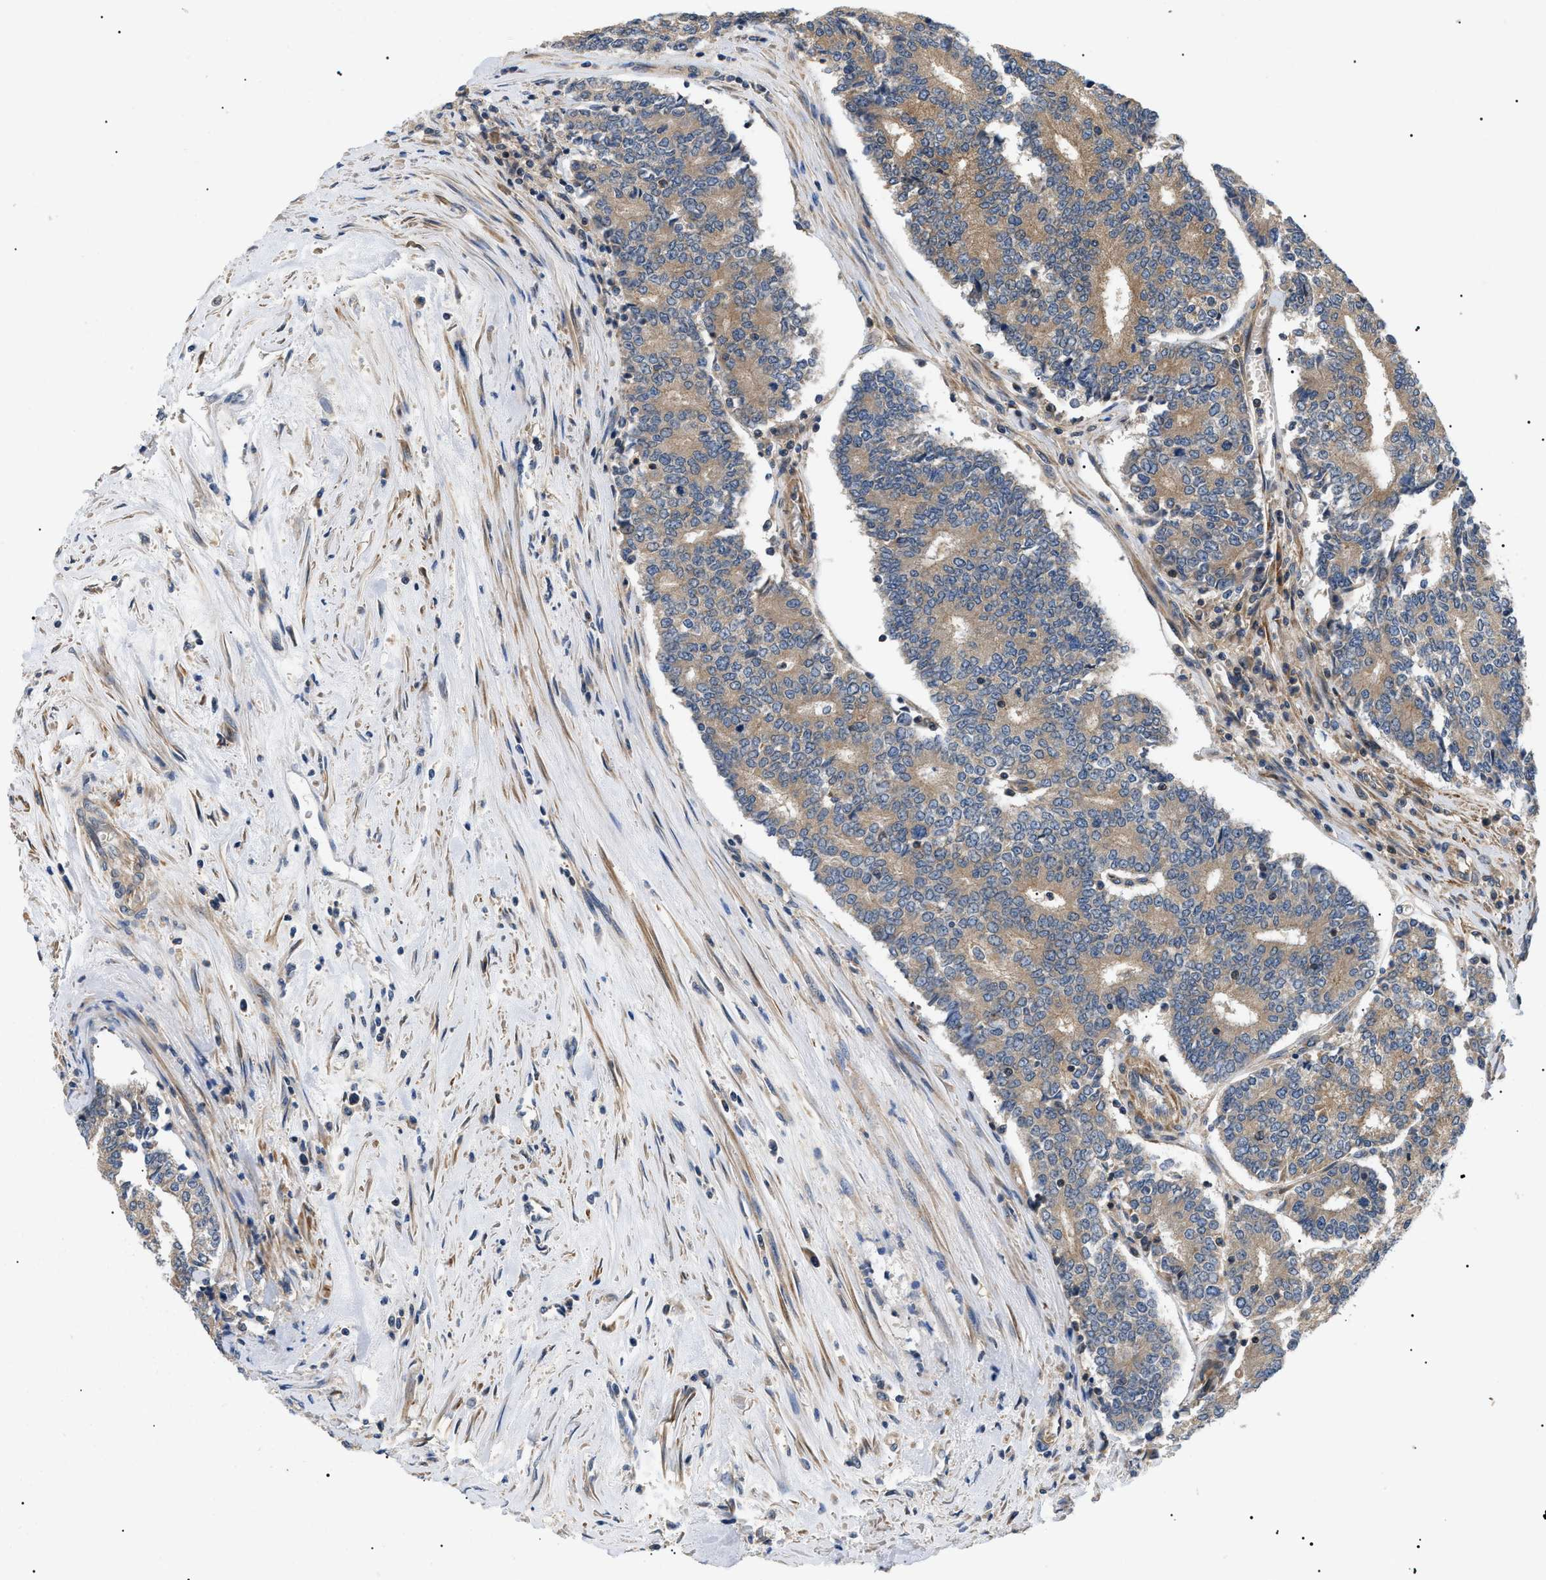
{"staining": {"intensity": "moderate", "quantity": ">75%", "location": "cytoplasmic/membranous"}, "tissue": "prostate cancer", "cell_type": "Tumor cells", "image_type": "cancer", "snomed": [{"axis": "morphology", "description": "Normal tissue, NOS"}, {"axis": "morphology", "description": "Adenocarcinoma, High grade"}, {"axis": "topography", "description": "Prostate"}, {"axis": "topography", "description": "Seminal veicle"}], "caption": "Tumor cells show medium levels of moderate cytoplasmic/membranous staining in about >75% of cells in human prostate high-grade adenocarcinoma.", "gene": "PPM1B", "patient": {"sex": "male", "age": 55}}